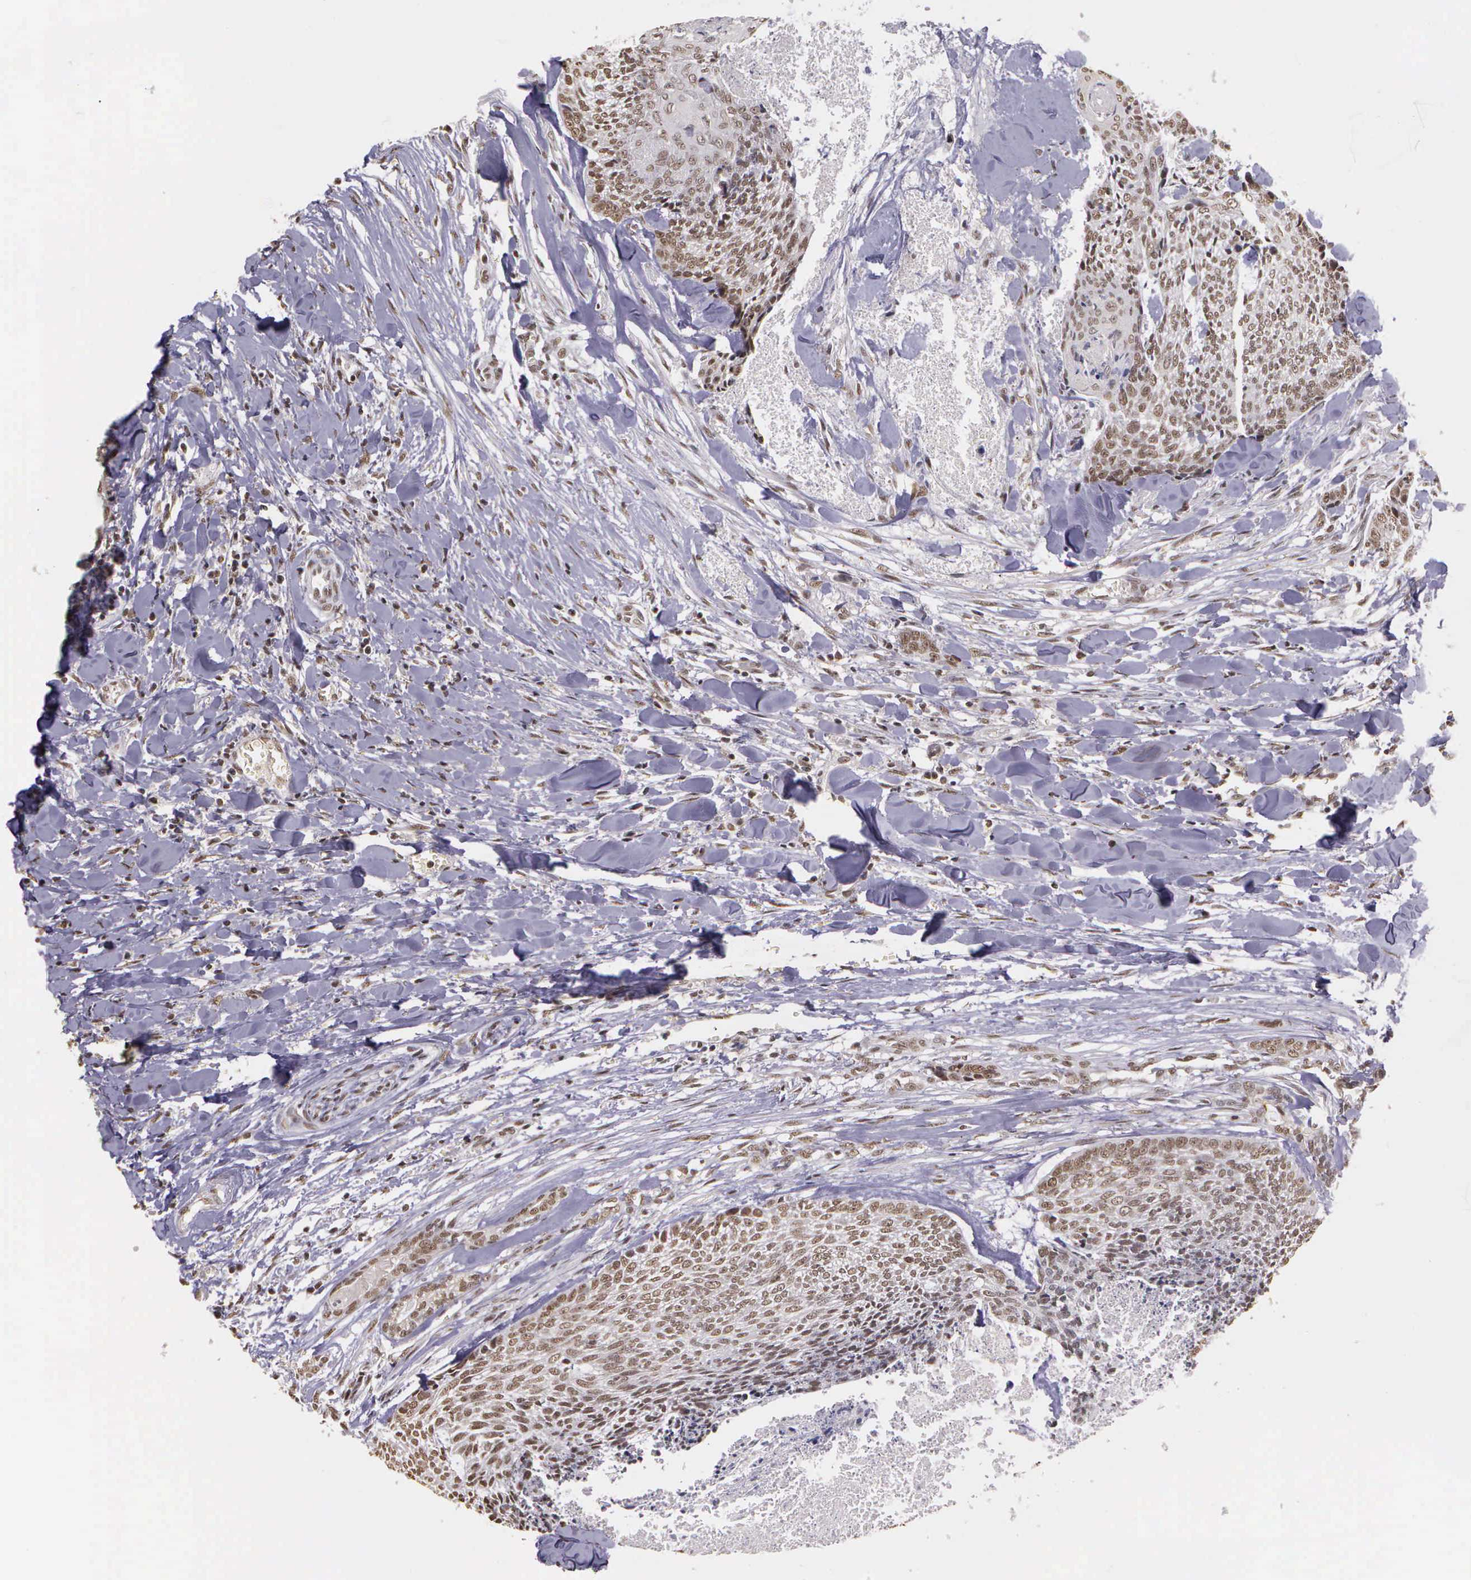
{"staining": {"intensity": "weak", "quantity": ">75%", "location": "nuclear"}, "tissue": "head and neck cancer", "cell_type": "Tumor cells", "image_type": "cancer", "snomed": [{"axis": "morphology", "description": "Squamous cell carcinoma, NOS"}, {"axis": "topography", "description": "Salivary gland"}, {"axis": "topography", "description": "Head-Neck"}], "caption": "Brown immunohistochemical staining in squamous cell carcinoma (head and neck) exhibits weak nuclear staining in approximately >75% of tumor cells.", "gene": "ARMCX5", "patient": {"sex": "male", "age": 70}}